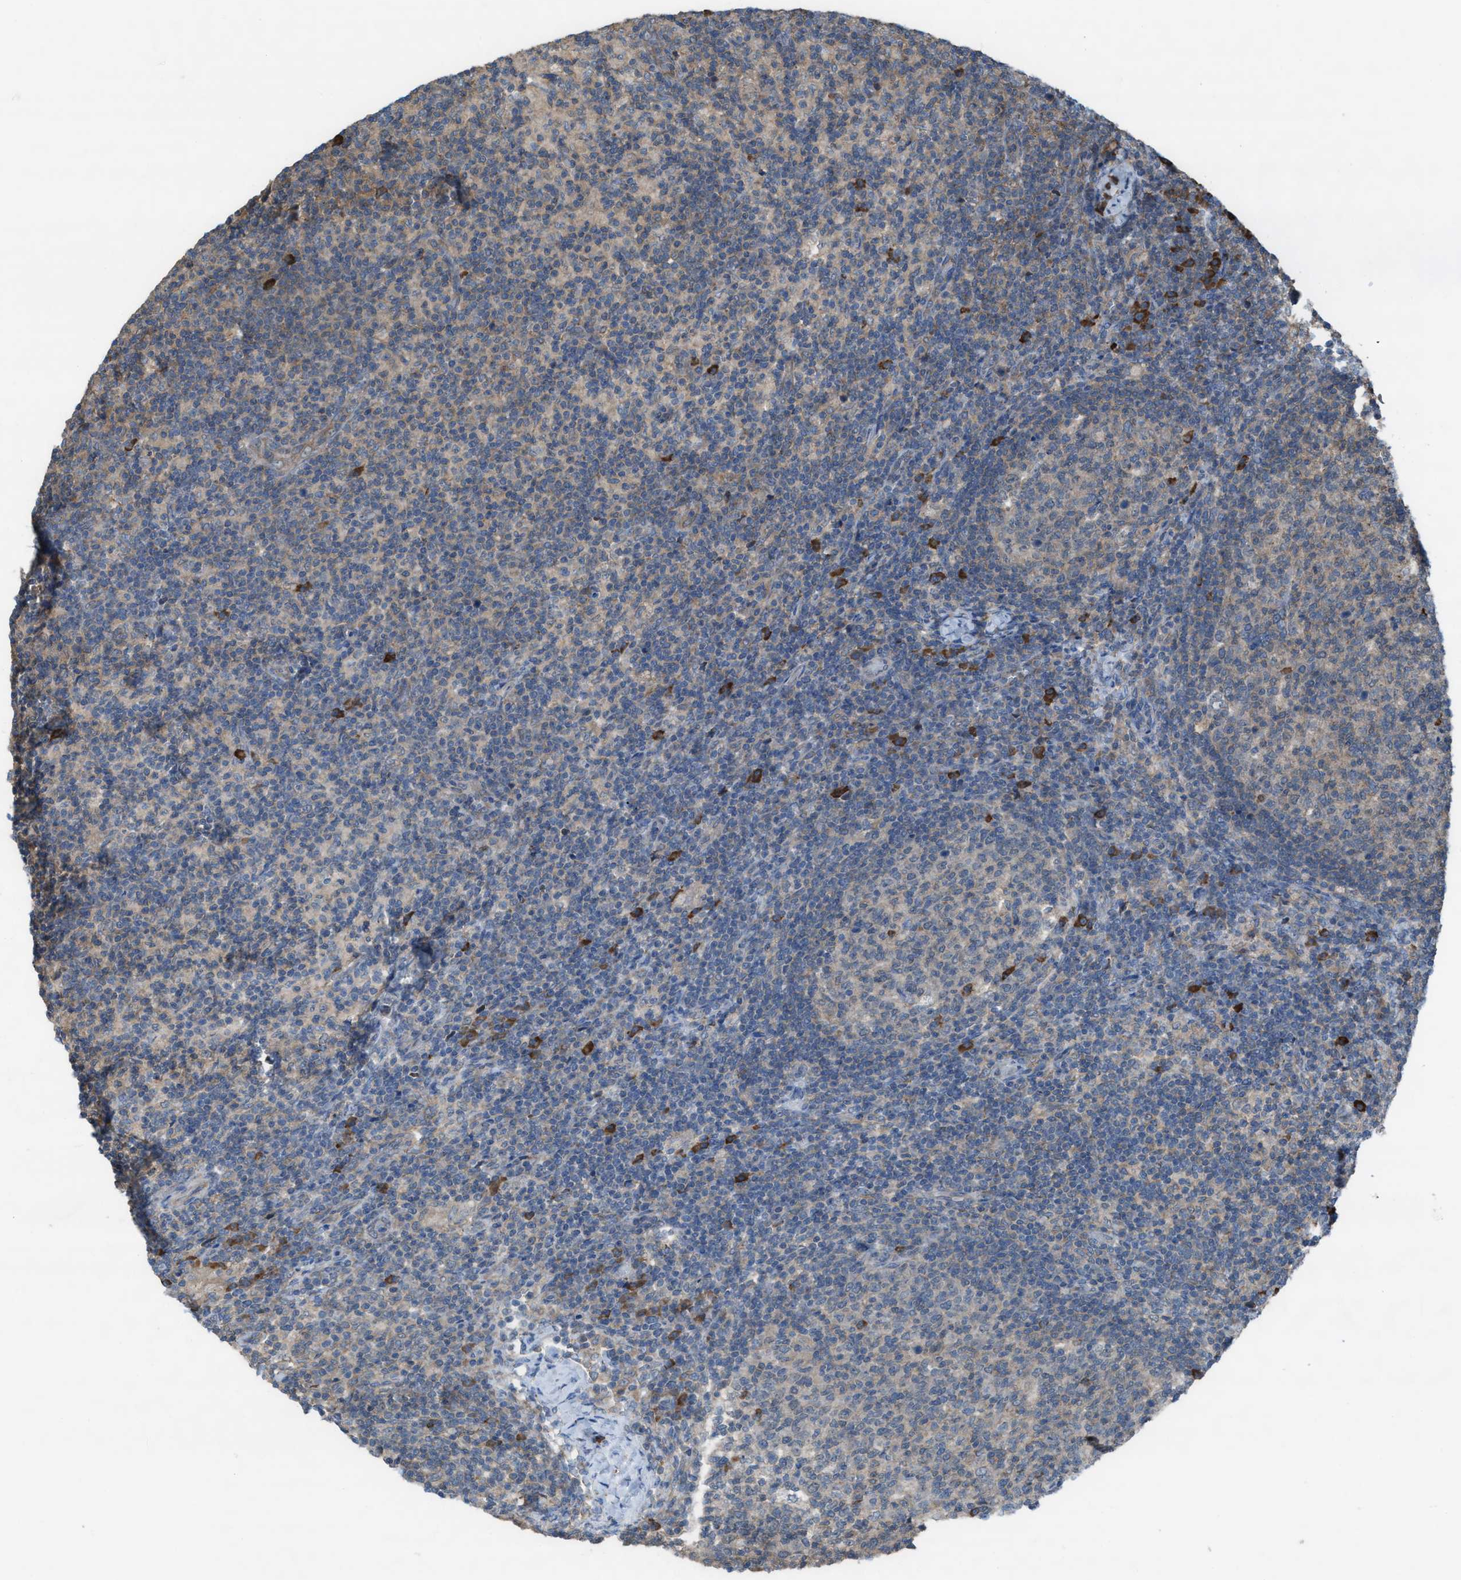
{"staining": {"intensity": "strong", "quantity": "<25%", "location": "cytoplasmic/membranous"}, "tissue": "lymph node", "cell_type": "Germinal center cells", "image_type": "normal", "snomed": [{"axis": "morphology", "description": "Normal tissue, NOS"}, {"axis": "morphology", "description": "Inflammation, NOS"}, {"axis": "topography", "description": "Lymph node"}], "caption": "This histopathology image shows normal lymph node stained with IHC to label a protein in brown. The cytoplasmic/membranous of germinal center cells show strong positivity for the protein. Nuclei are counter-stained blue.", "gene": "PLAA", "patient": {"sex": "male", "age": 55}}